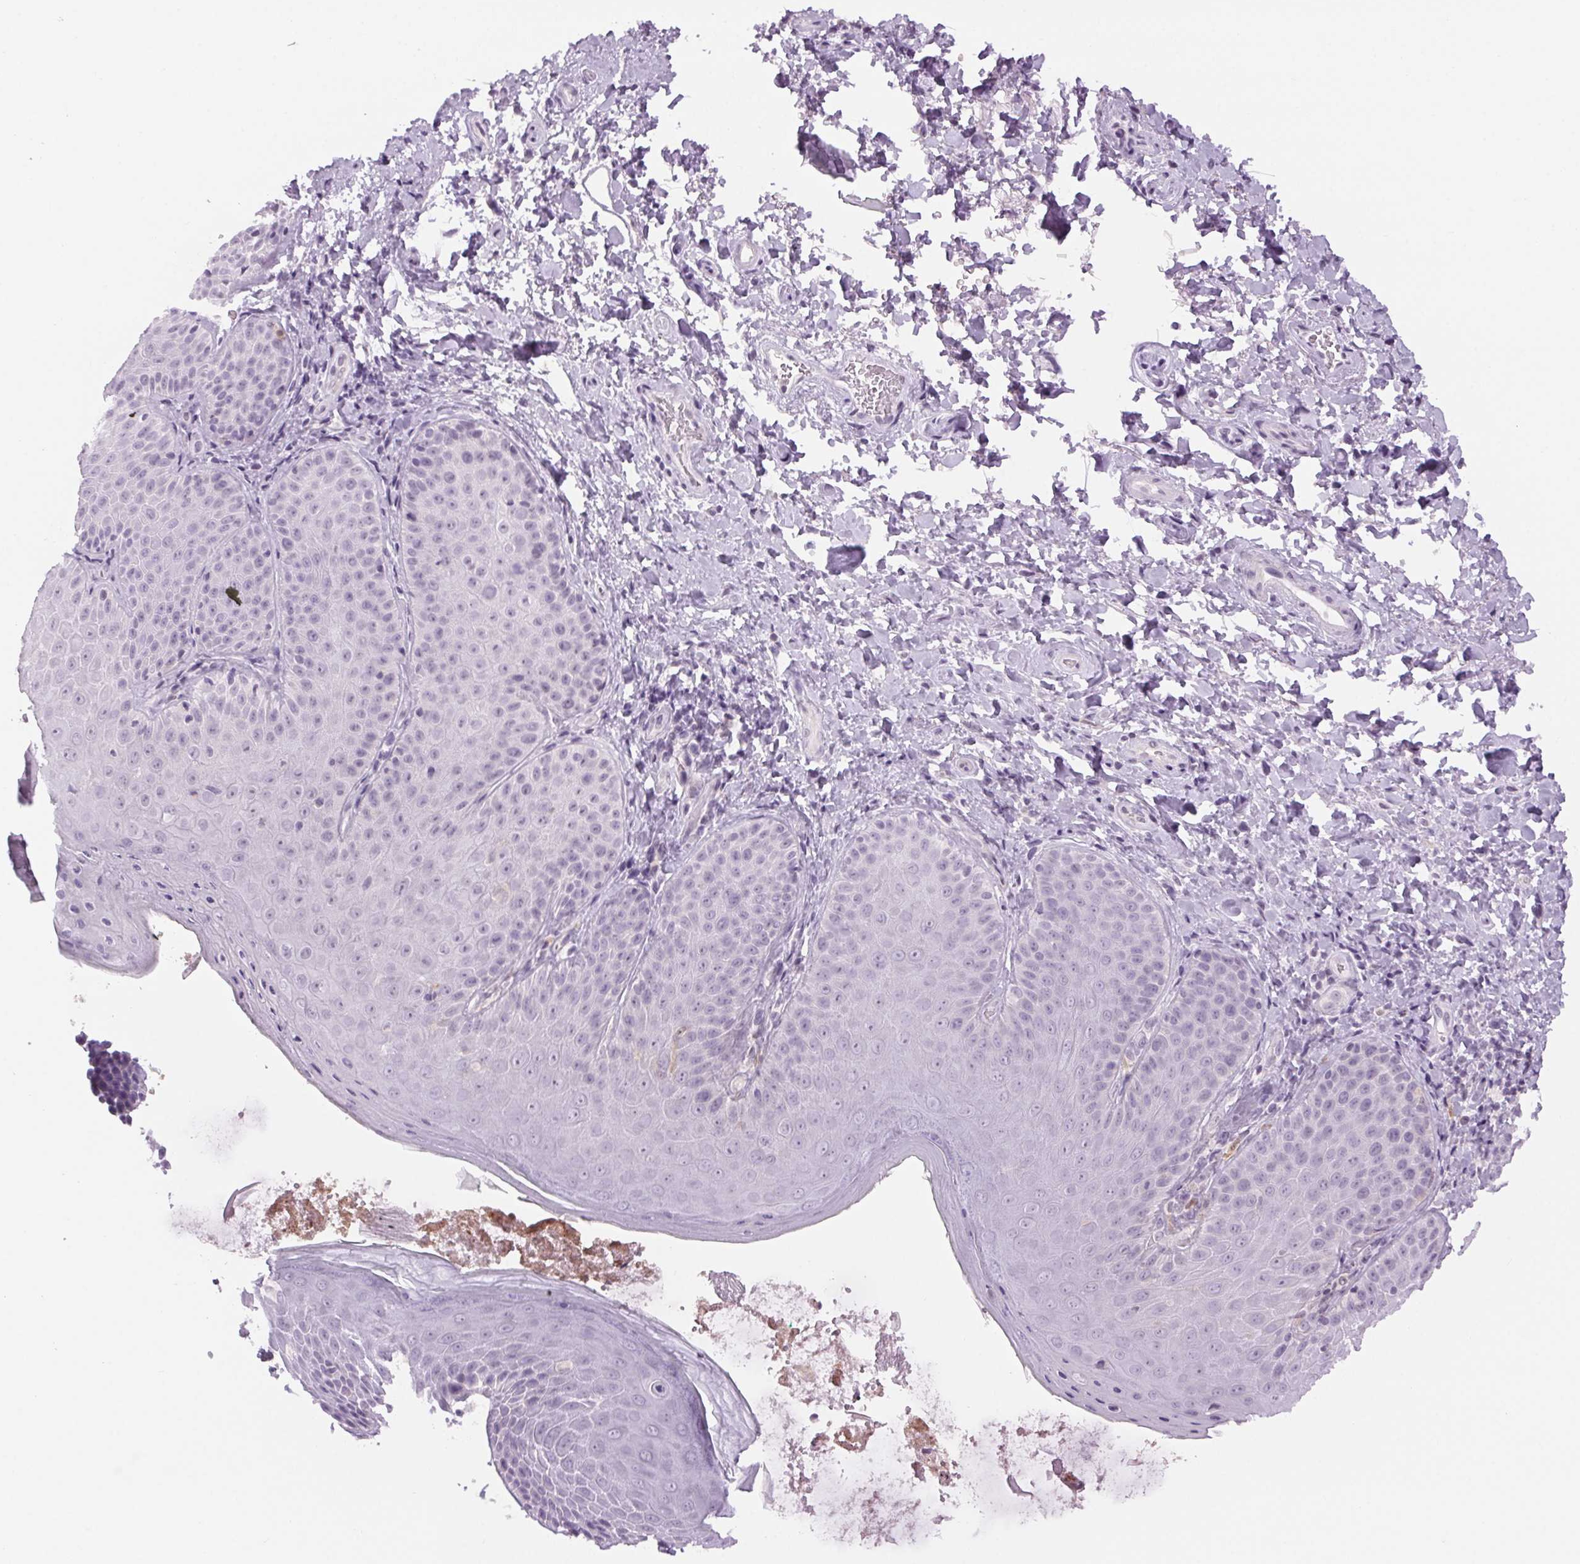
{"staining": {"intensity": "negative", "quantity": "none", "location": "none"}, "tissue": "skin", "cell_type": "Epidermal cells", "image_type": "normal", "snomed": [{"axis": "morphology", "description": "Normal tissue, NOS"}, {"axis": "topography", "description": "Anal"}, {"axis": "topography", "description": "Peripheral nerve tissue"}], "caption": "DAB (3,3'-diaminobenzidine) immunohistochemical staining of normal skin displays no significant staining in epidermal cells.", "gene": "SLC6A19", "patient": {"sex": "male", "age": 51}}